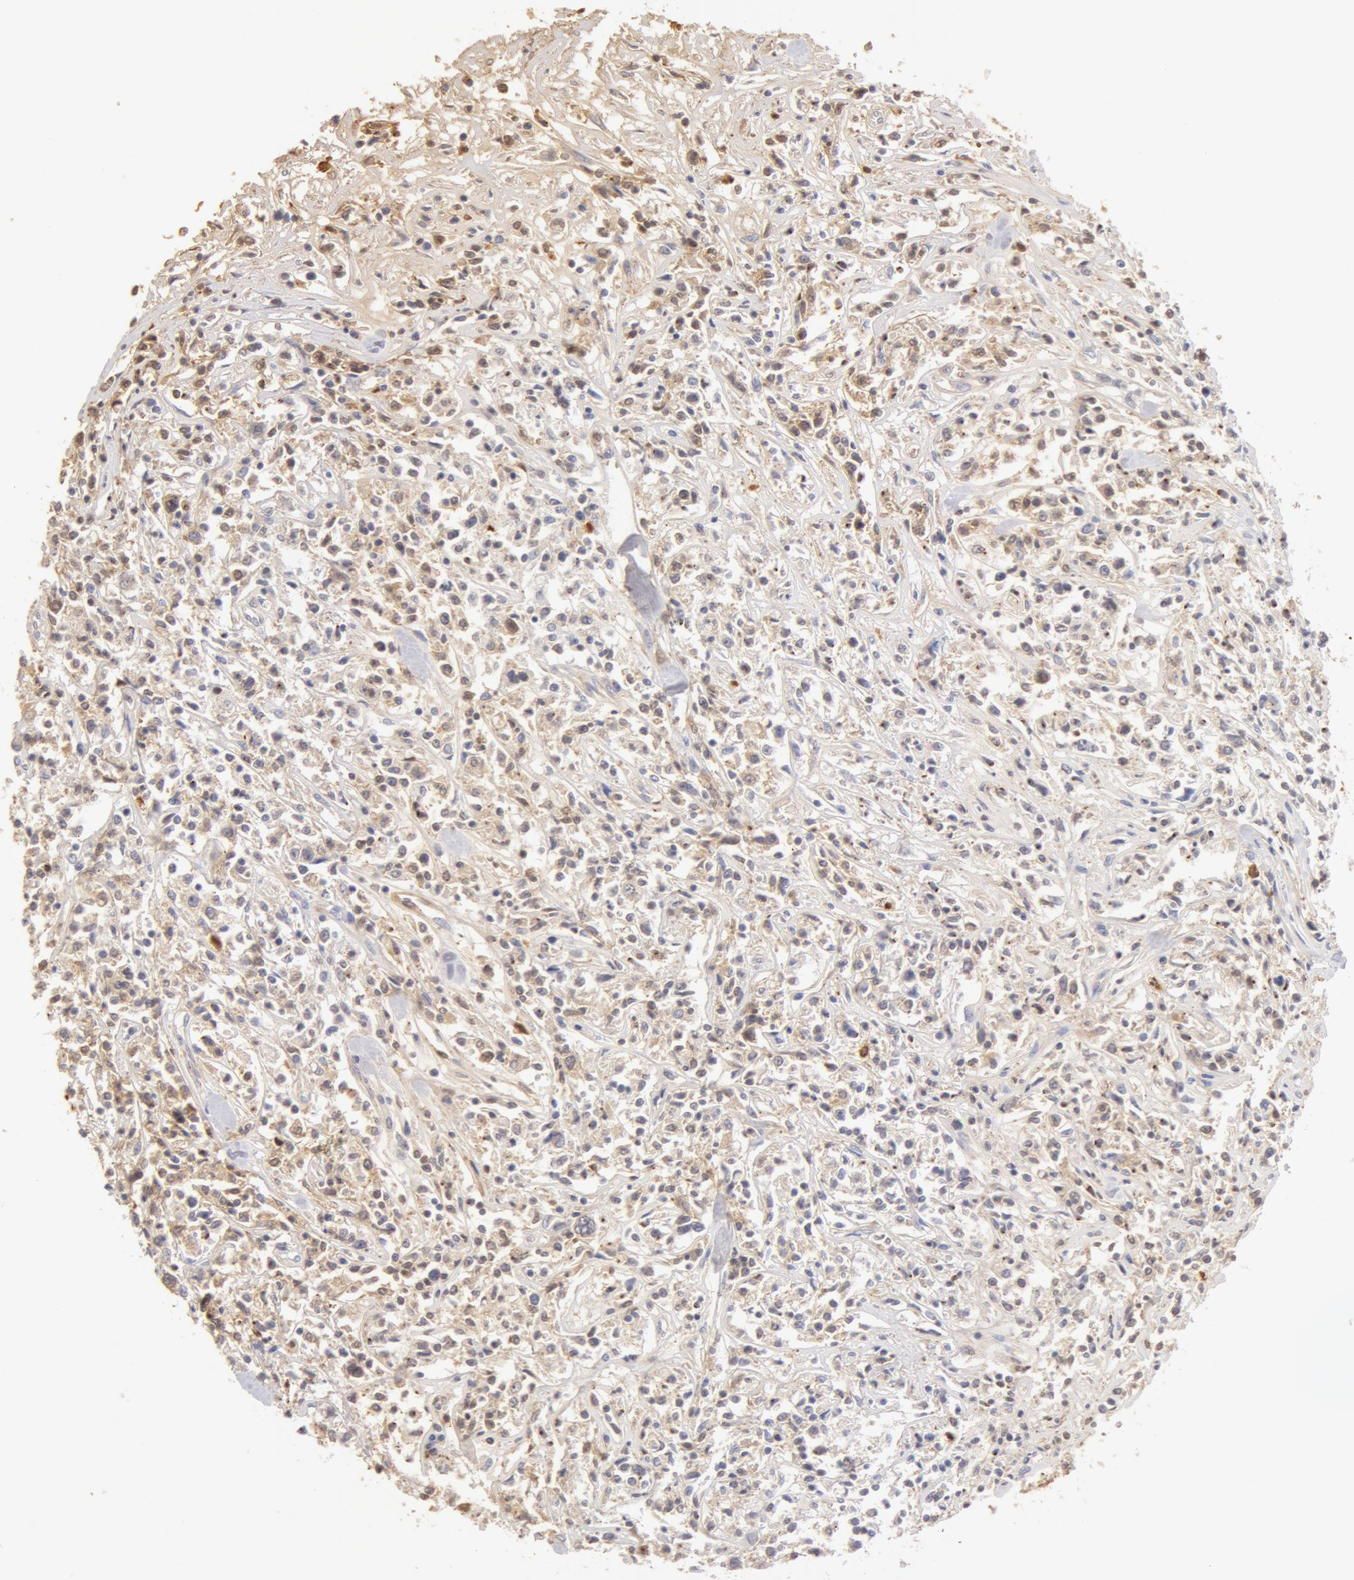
{"staining": {"intensity": "weak", "quantity": ">75%", "location": "cytoplasmic/membranous"}, "tissue": "lymphoma", "cell_type": "Tumor cells", "image_type": "cancer", "snomed": [{"axis": "morphology", "description": "Malignant lymphoma, non-Hodgkin's type, Low grade"}, {"axis": "topography", "description": "Small intestine"}], "caption": "There is low levels of weak cytoplasmic/membranous expression in tumor cells of malignant lymphoma, non-Hodgkin's type (low-grade), as demonstrated by immunohistochemical staining (brown color).", "gene": "GC", "patient": {"sex": "female", "age": 59}}